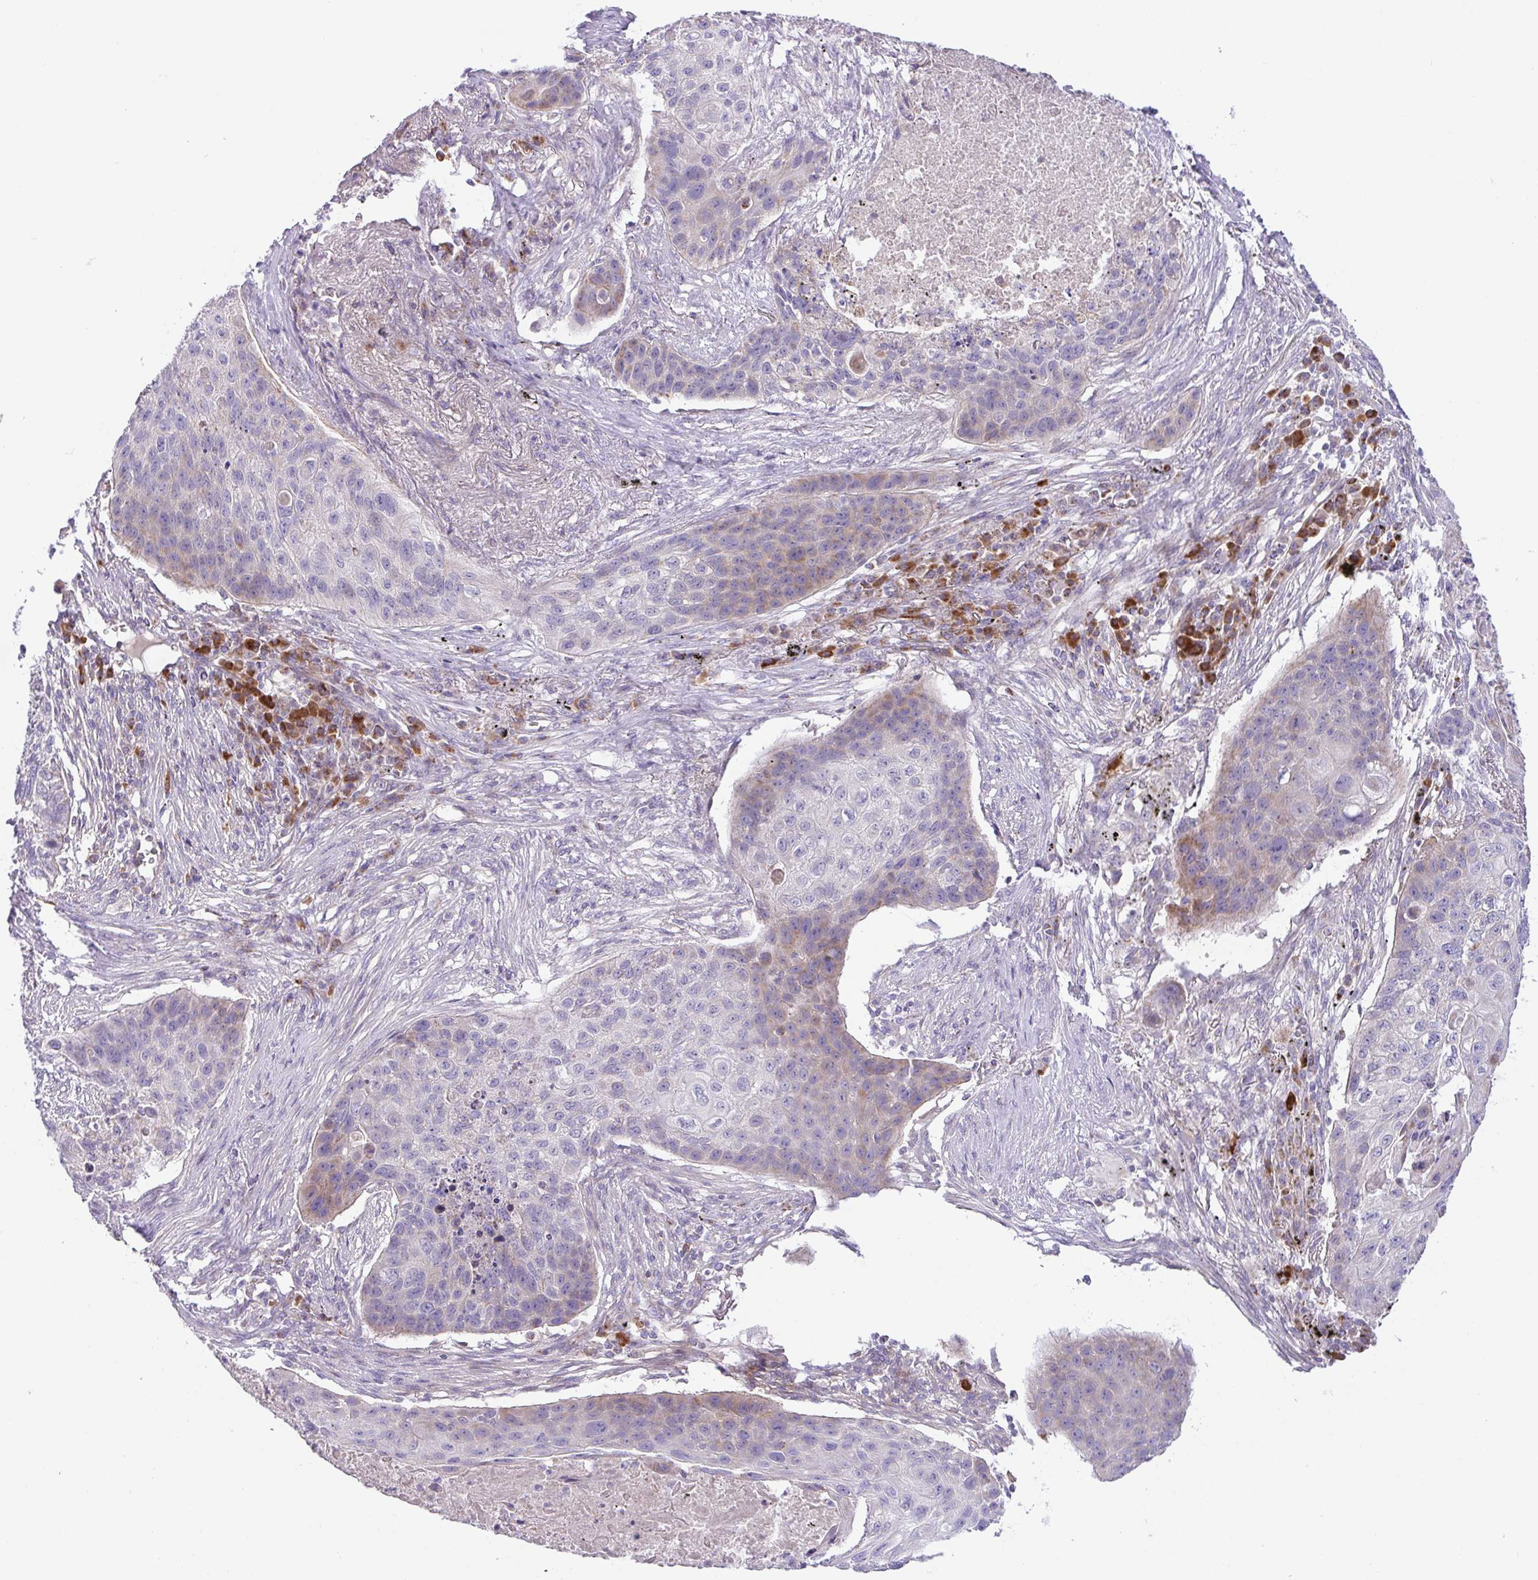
{"staining": {"intensity": "weak", "quantity": "<25%", "location": "cytoplasmic/membranous"}, "tissue": "lung cancer", "cell_type": "Tumor cells", "image_type": "cancer", "snomed": [{"axis": "morphology", "description": "Squamous cell carcinoma, NOS"}, {"axis": "topography", "description": "Lung"}], "caption": "An immunohistochemistry (IHC) image of lung squamous cell carcinoma is shown. There is no staining in tumor cells of lung squamous cell carcinoma.", "gene": "CHDH", "patient": {"sex": "female", "age": 63}}